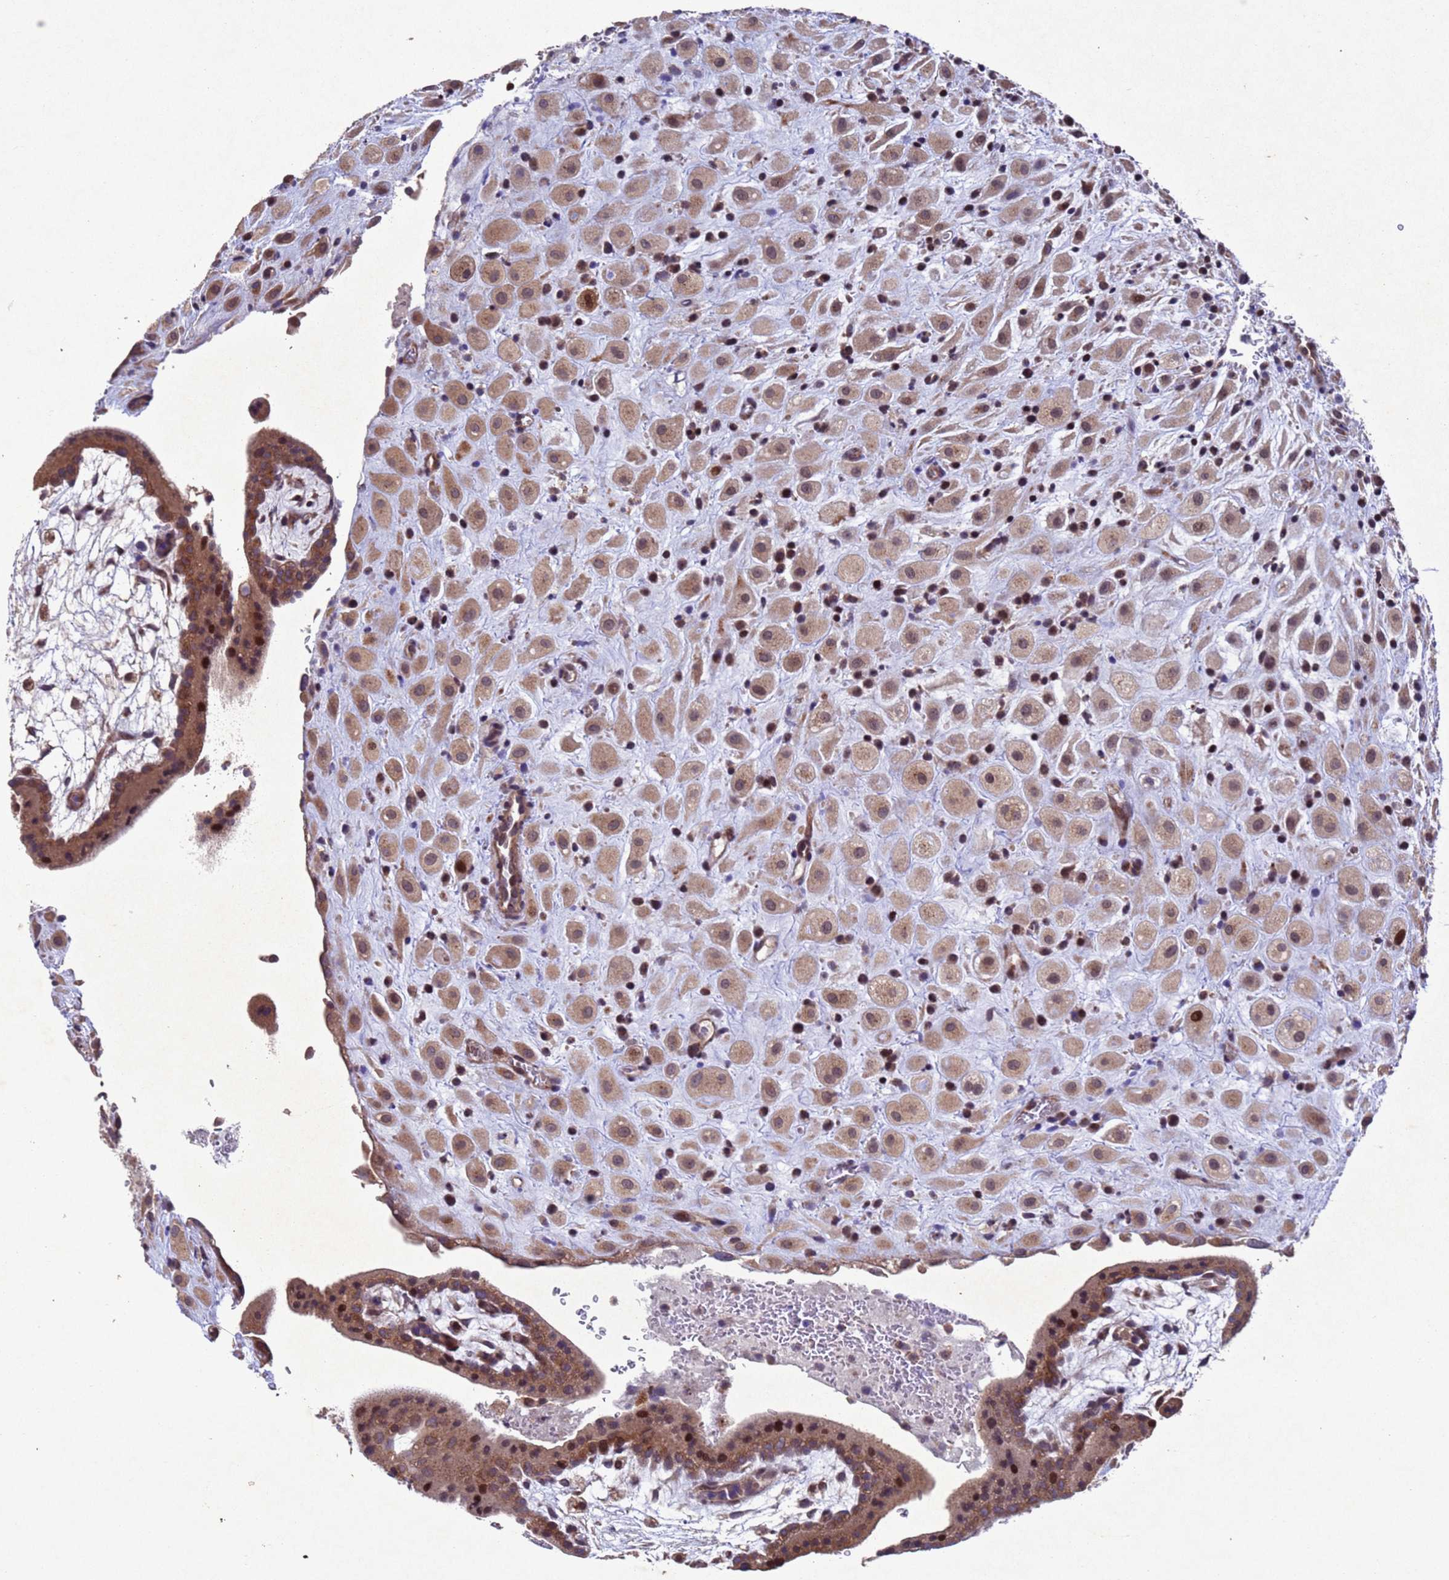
{"staining": {"intensity": "moderate", "quantity": ">75%", "location": "cytoplasmic/membranous,nuclear"}, "tissue": "placenta", "cell_type": "Decidual cells", "image_type": "normal", "snomed": [{"axis": "morphology", "description": "Normal tissue, NOS"}, {"axis": "topography", "description": "Placenta"}], "caption": "This is a micrograph of IHC staining of benign placenta, which shows moderate staining in the cytoplasmic/membranous,nuclear of decidual cells.", "gene": "TBK1", "patient": {"sex": "female", "age": 35}}